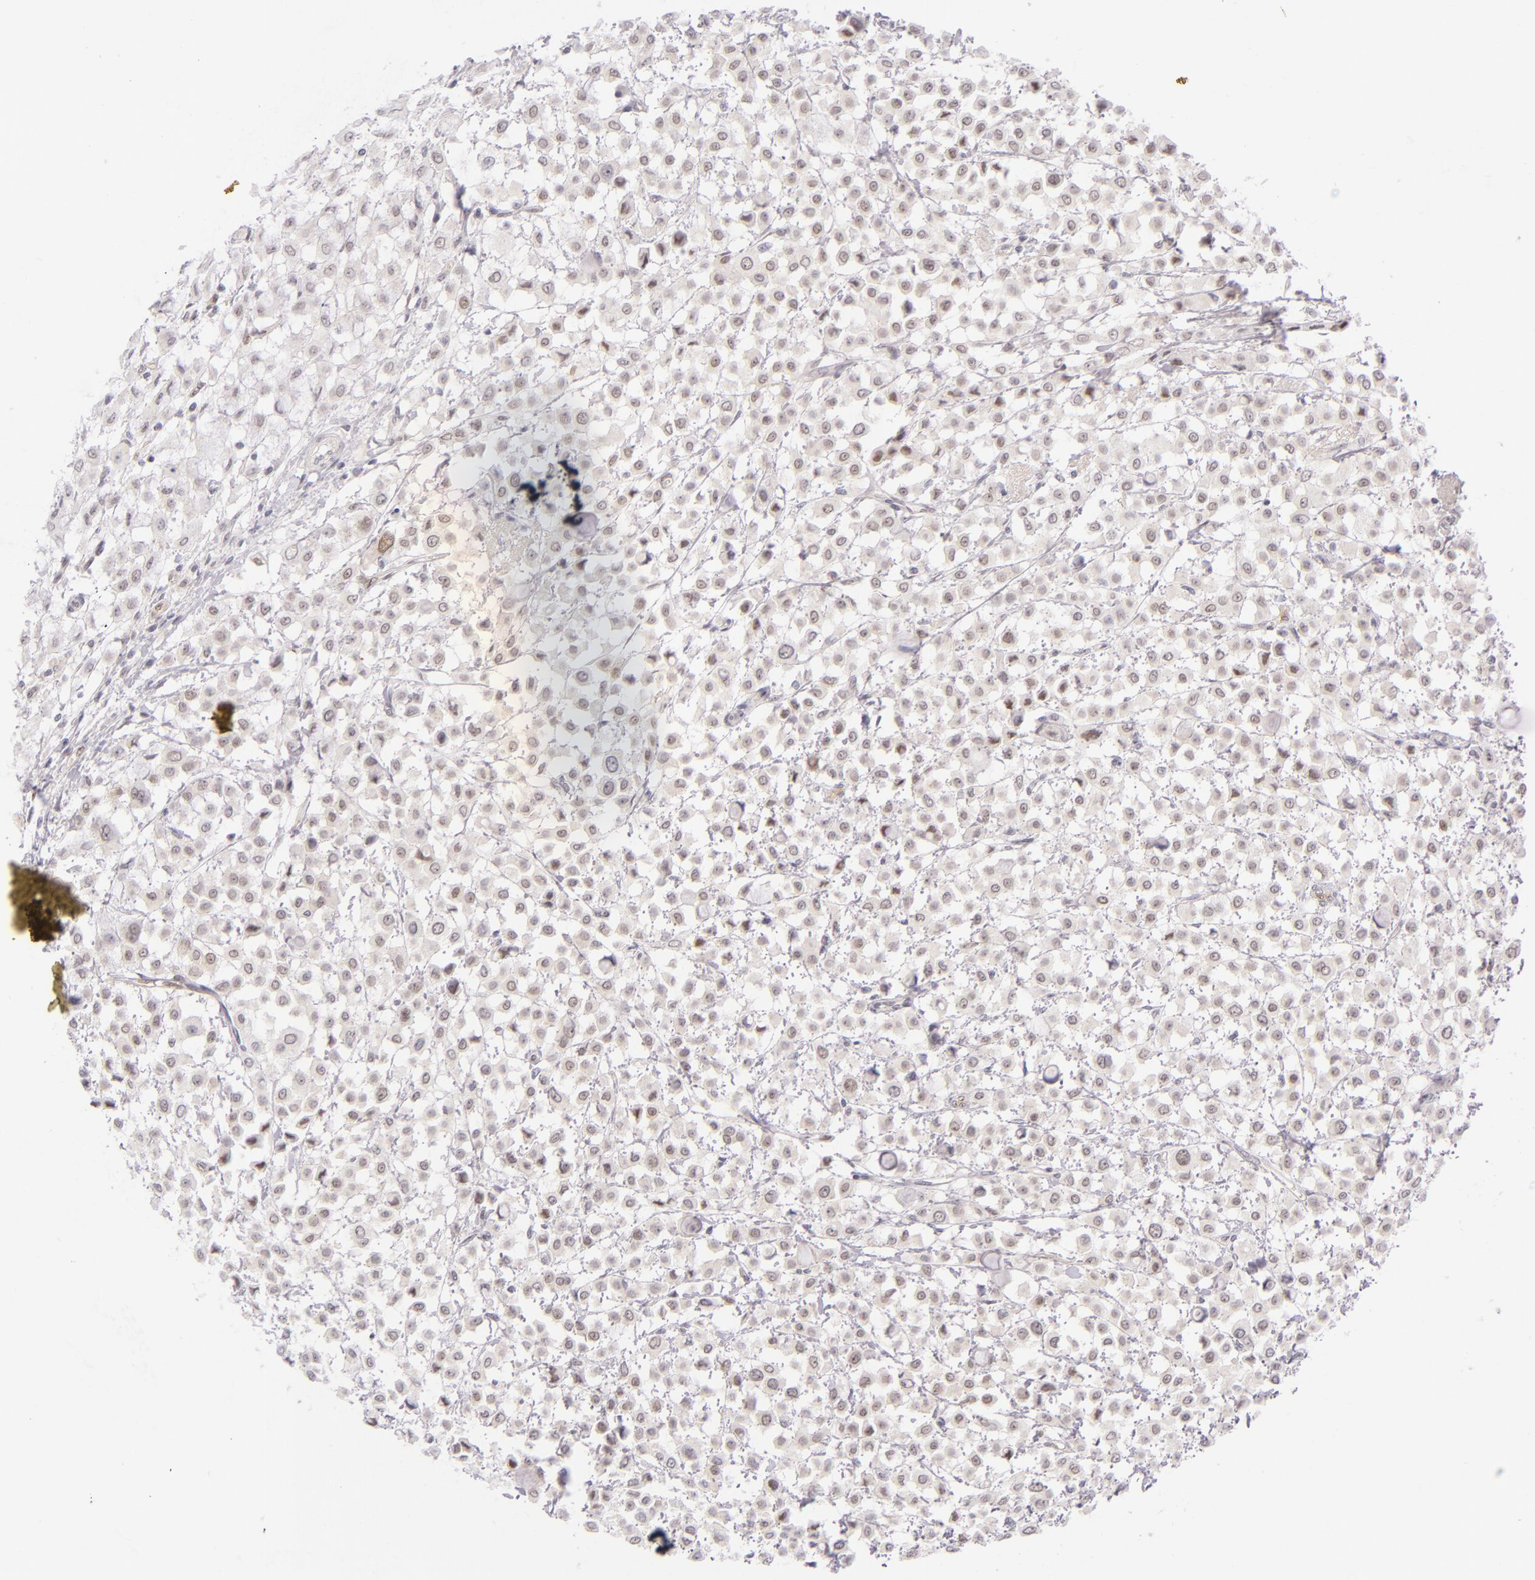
{"staining": {"intensity": "negative", "quantity": "none", "location": "none"}, "tissue": "breast cancer", "cell_type": "Tumor cells", "image_type": "cancer", "snomed": [{"axis": "morphology", "description": "Lobular carcinoma"}, {"axis": "topography", "description": "Breast"}], "caption": "Image shows no significant protein expression in tumor cells of breast lobular carcinoma.", "gene": "BCL3", "patient": {"sex": "female", "age": 85}}